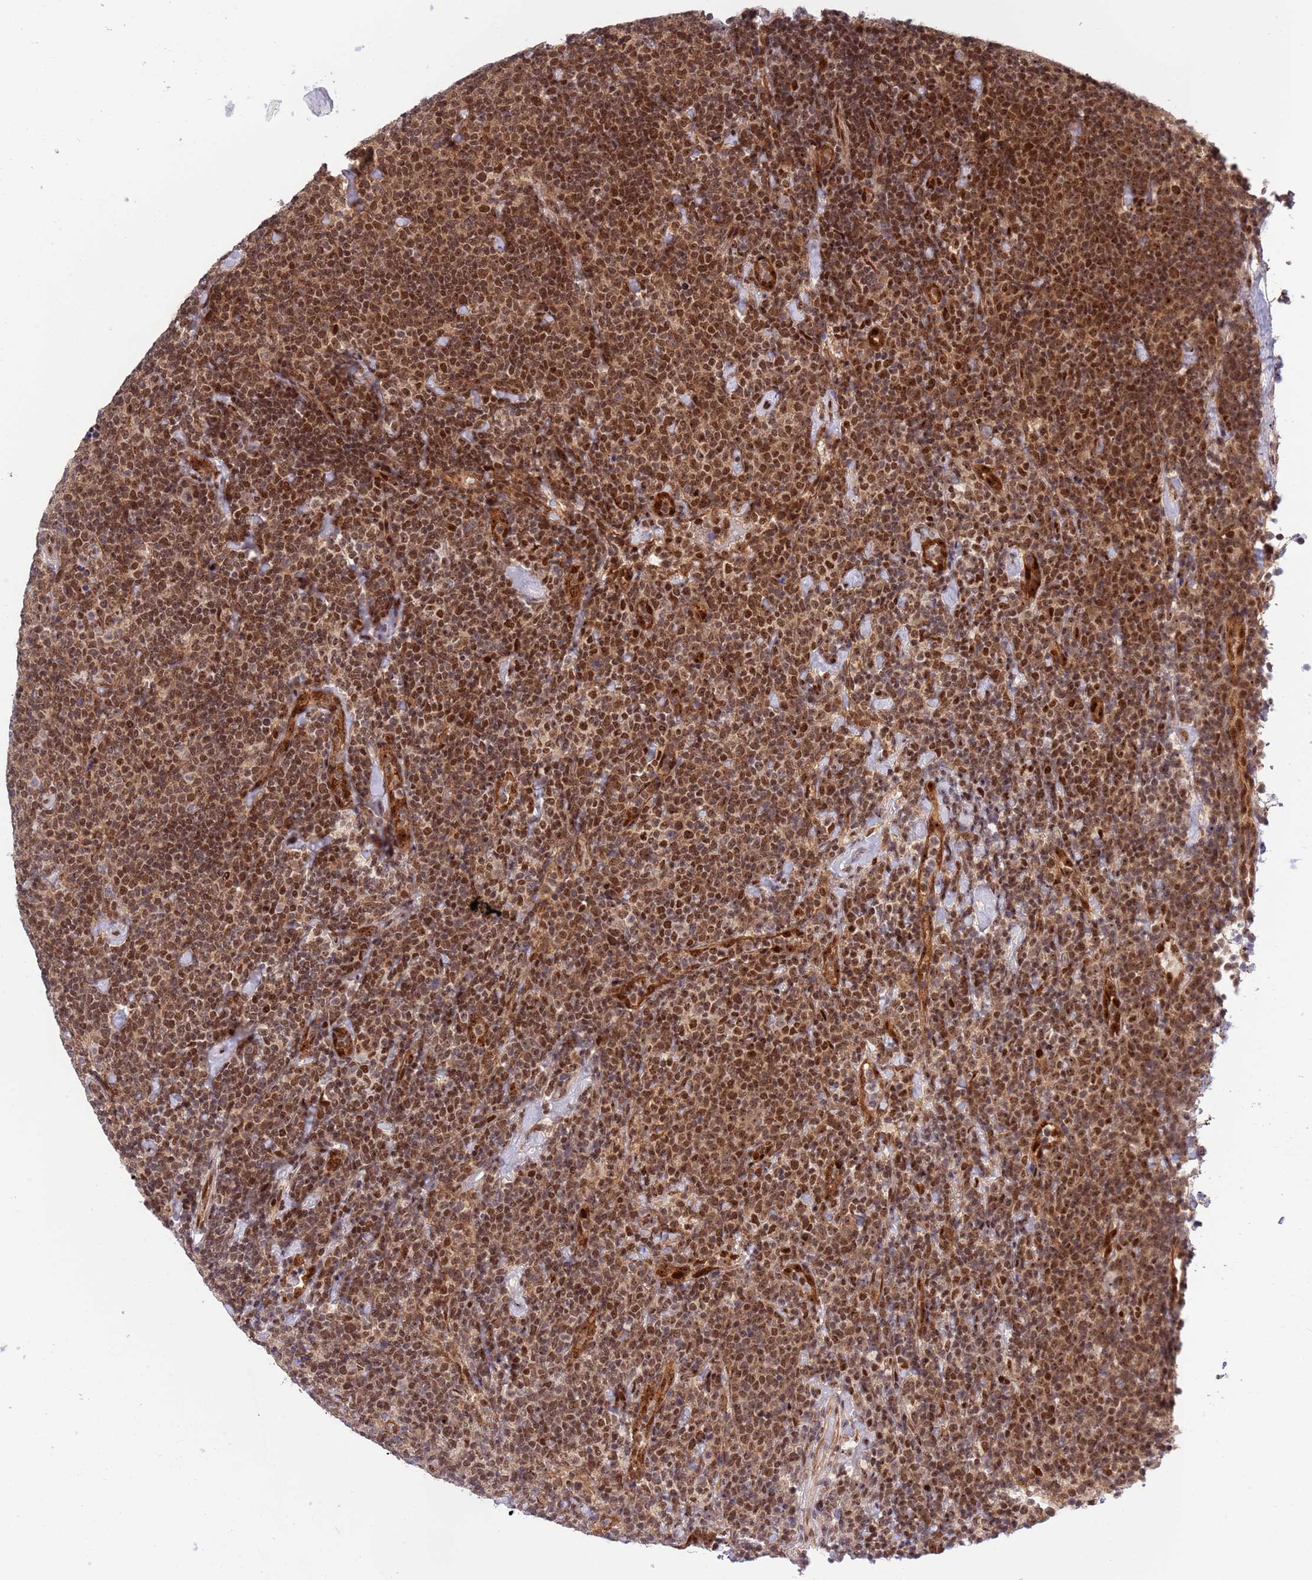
{"staining": {"intensity": "moderate", "quantity": ">75%", "location": "nuclear"}, "tissue": "lymphoma", "cell_type": "Tumor cells", "image_type": "cancer", "snomed": [{"axis": "morphology", "description": "Malignant lymphoma, non-Hodgkin's type, High grade"}, {"axis": "topography", "description": "Lymph node"}], "caption": "Lymphoma stained with DAB (3,3'-diaminobenzidine) immunohistochemistry shows medium levels of moderate nuclear expression in about >75% of tumor cells. Immunohistochemistry stains the protein in brown and the nuclei are stained blue.", "gene": "TBX10", "patient": {"sex": "male", "age": 61}}